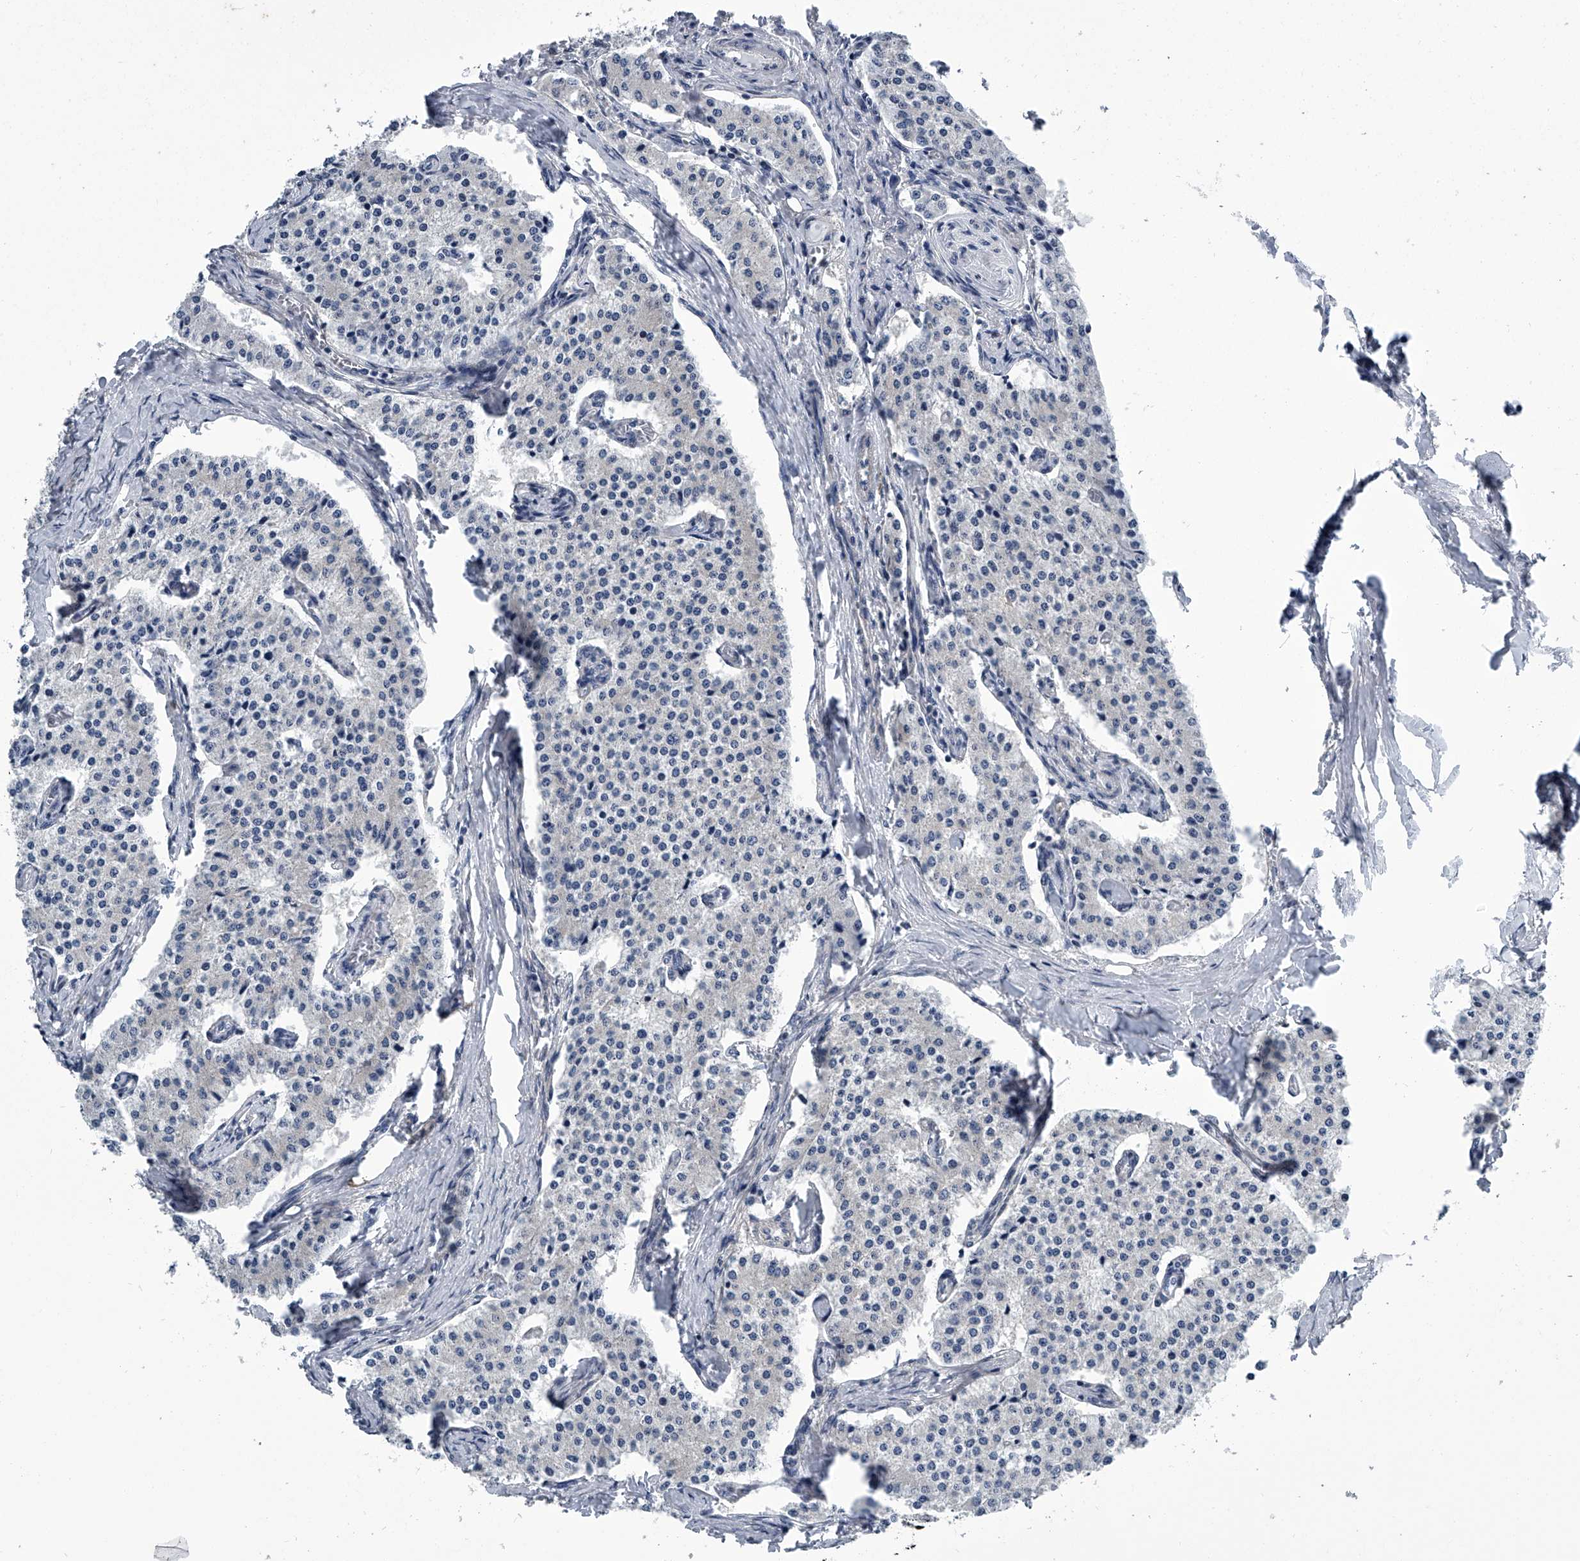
{"staining": {"intensity": "negative", "quantity": "none", "location": "none"}, "tissue": "carcinoid", "cell_type": "Tumor cells", "image_type": "cancer", "snomed": [{"axis": "morphology", "description": "Carcinoid, malignant, NOS"}, {"axis": "topography", "description": "Colon"}], "caption": "Immunohistochemistry image of neoplastic tissue: human carcinoid stained with DAB reveals no significant protein expression in tumor cells. (Stains: DAB (3,3'-diaminobenzidine) immunohistochemistry with hematoxylin counter stain, Microscopy: brightfield microscopy at high magnification).", "gene": "PPP2R5D", "patient": {"sex": "female", "age": 52}}